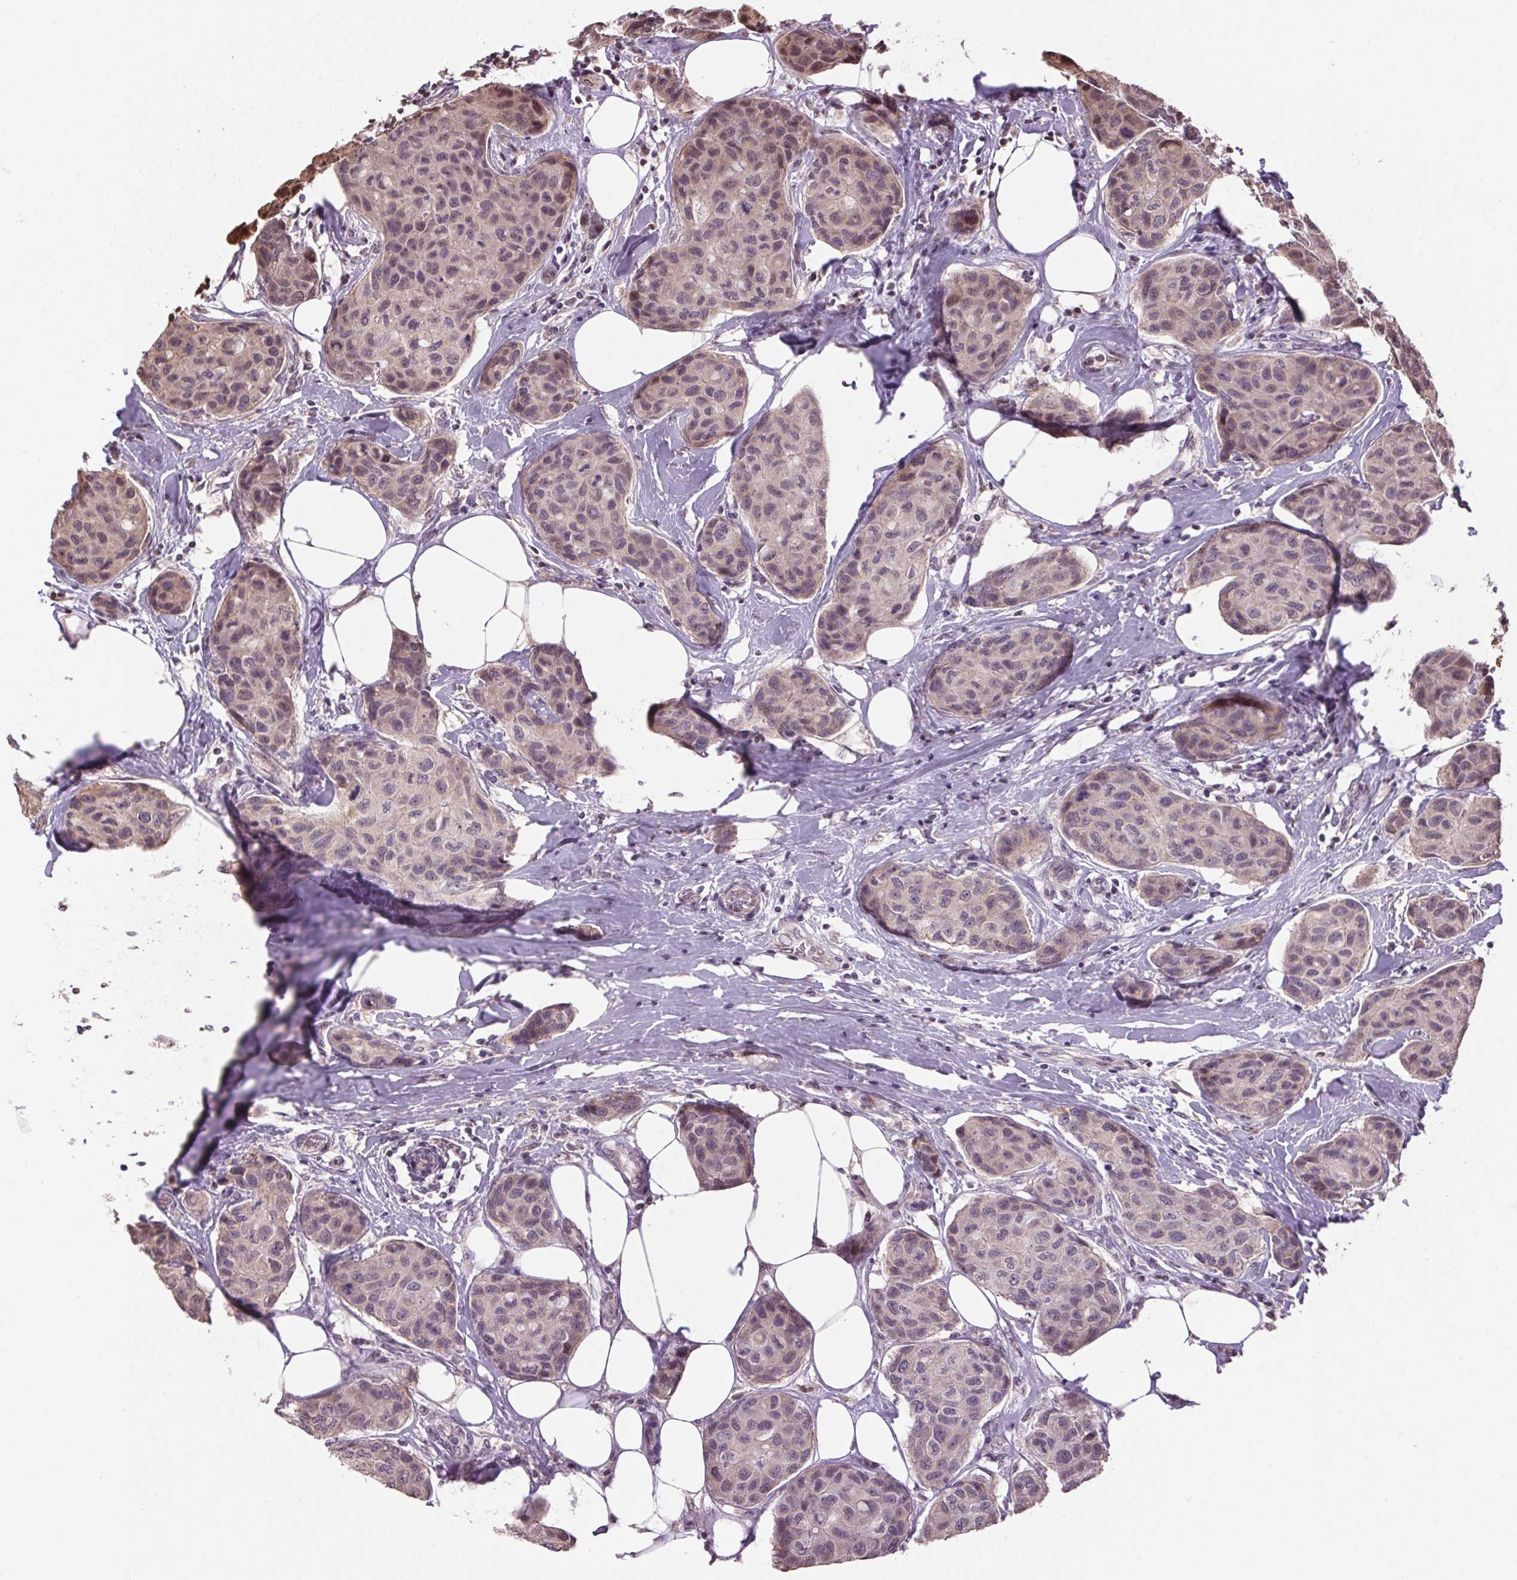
{"staining": {"intensity": "weak", "quantity": ">75%", "location": "nuclear"}, "tissue": "breast cancer", "cell_type": "Tumor cells", "image_type": "cancer", "snomed": [{"axis": "morphology", "description": "Duct carcinoma"}, {"axis": "topography", "description": "Breast"}], "caption": "There is low levels of weak nuclear expression in tumor cells of breast intraductal carcinoma, as demonstrated by immunohistochemical staining (brown color).", "gene": "VWA3B", "patient": {"sex": "female", "age": 80}}